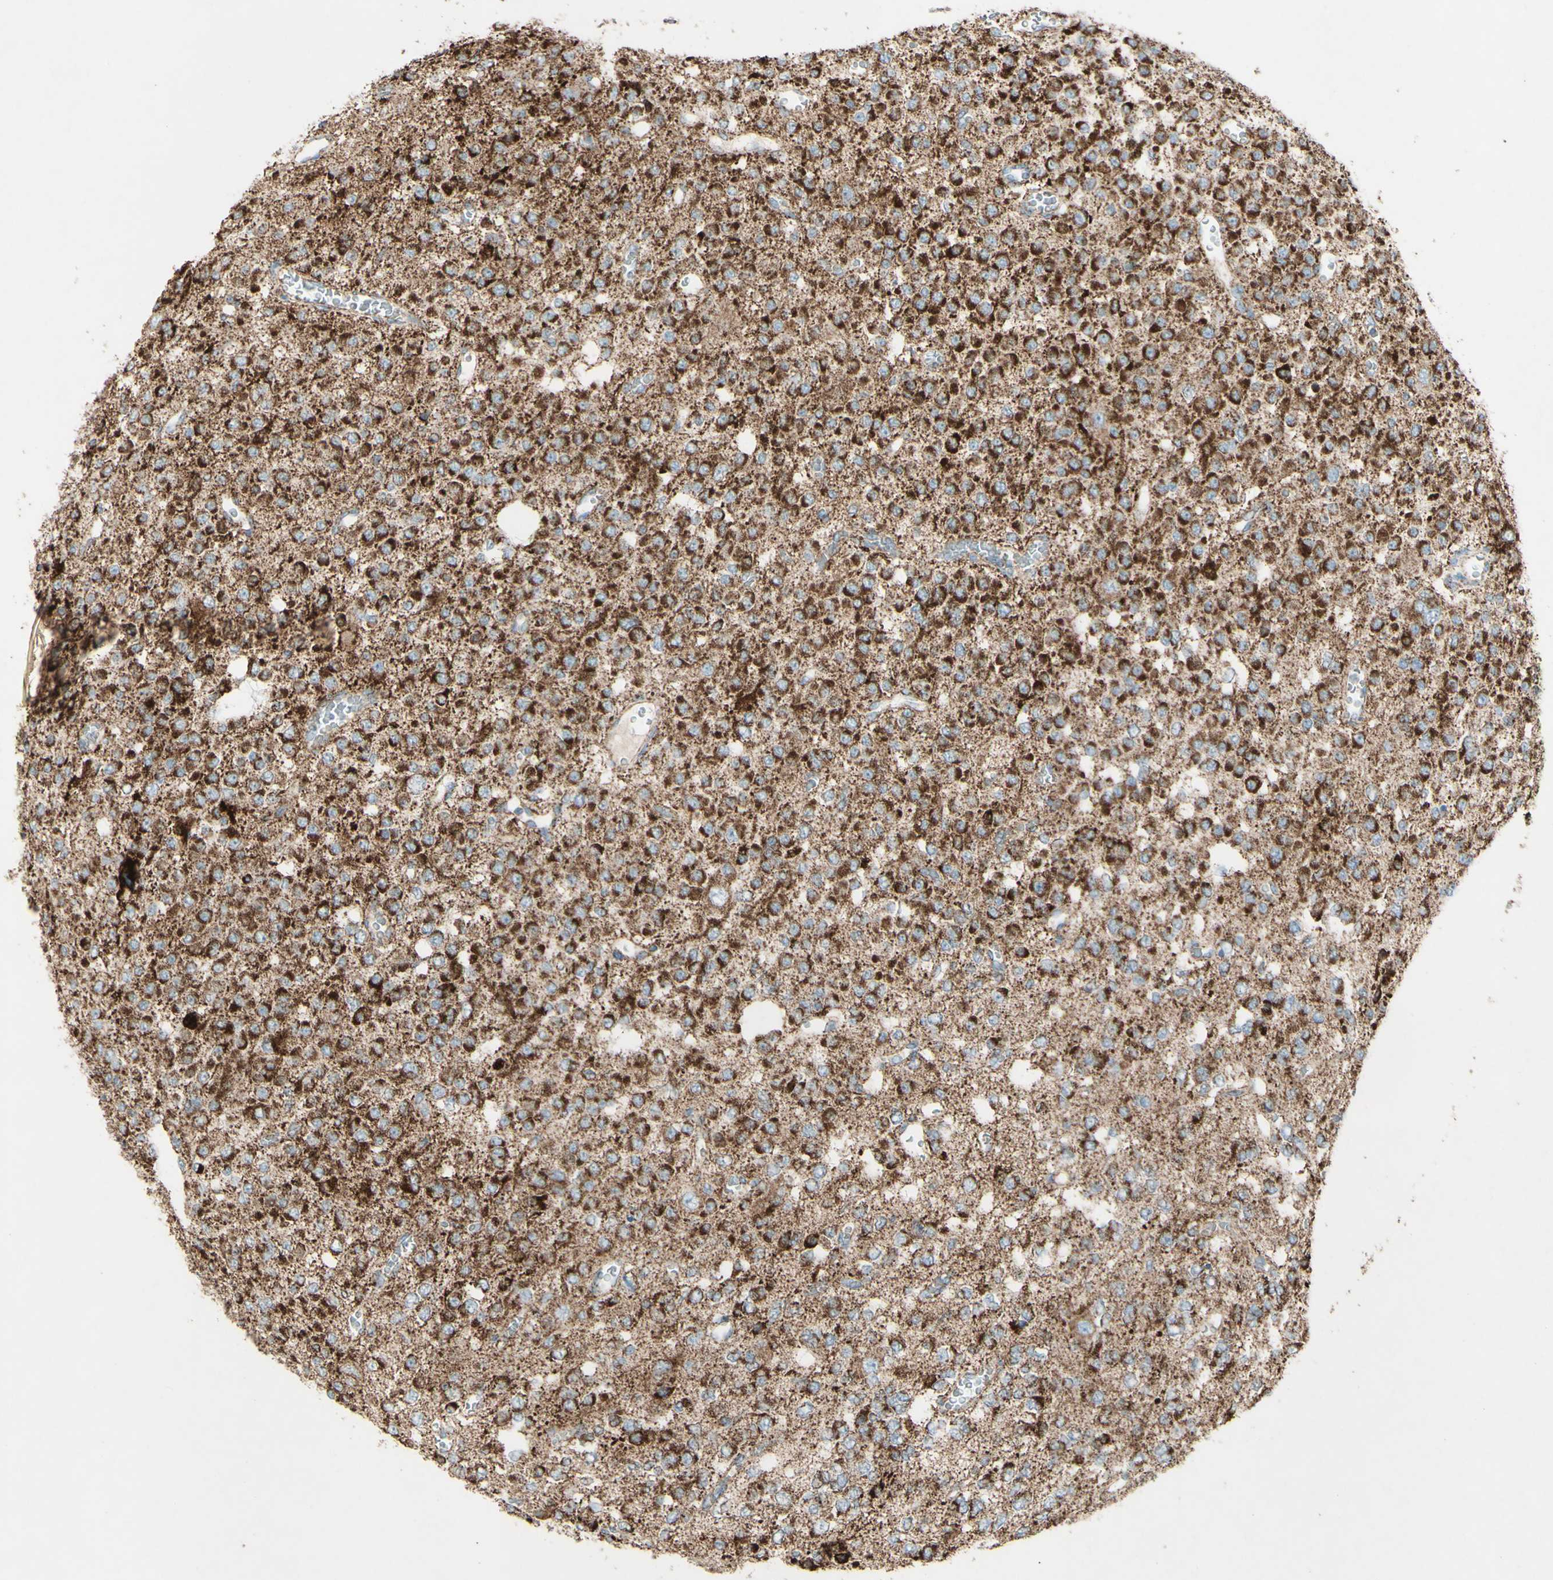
{"staining": {"intensity": "strong", "quantity": ">75%", "location": "cytoplasmic/membranous"}, "tissue": "glioma", "cell_type": "Tumor cells", "image_type": "cancer", "snomed": [{"axis": "morphology", "description": "Glioma, malignant, Low grade"}, {"axis": "topography", "description": "Brain"}], "caption": "High-power microscopy captured an IHC photomicrograph of malignant low-grade glioma, revealing strong cytoplasmic/membranous staining in about >75% of tumor cells.", "gene": "RHOT1", "patient": {"sex": "male", "age": 38}}